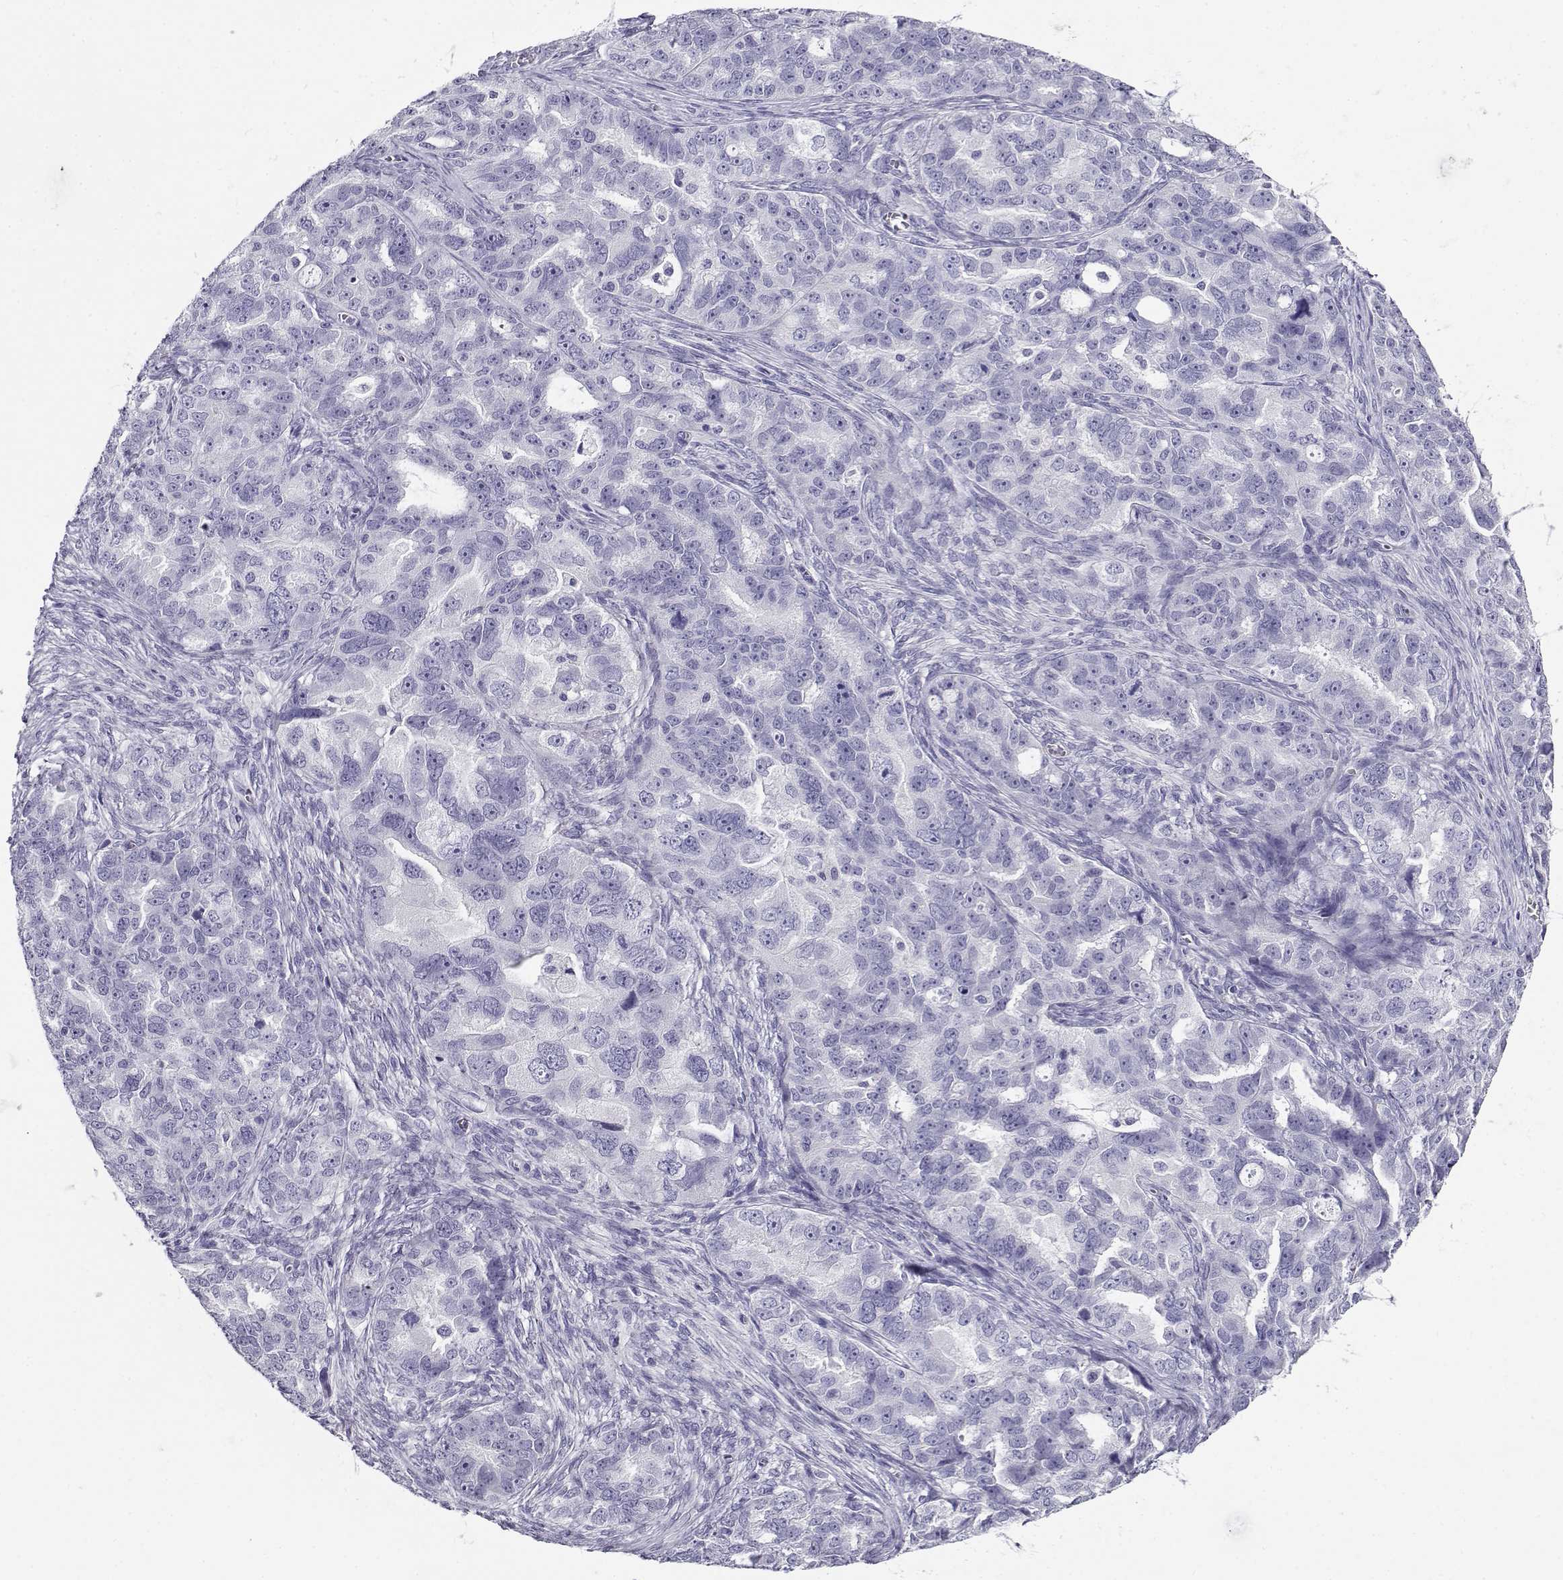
{"staining": {"intensity": "negative", "quantity": "none", "location": "none"}, "tissue": "ovarian cancer", "cell_type": "Tumor cells", "image_type": "cancer", "snomed": [{"axis": "morphology", "description": "Cystadenocarcinoma, serous, NOS"}, {"axis": "topography", "description": "Ovary"}], "caption": "This photomicrograph is of ovarian serous cystadenocarcinoma stained with IHC to label a protein in brown with the nuclei are counter-stained blue. There is no staining in tumor cells.", "gene": "CABS1", "patient": {"sex": "female", "age": 51}}